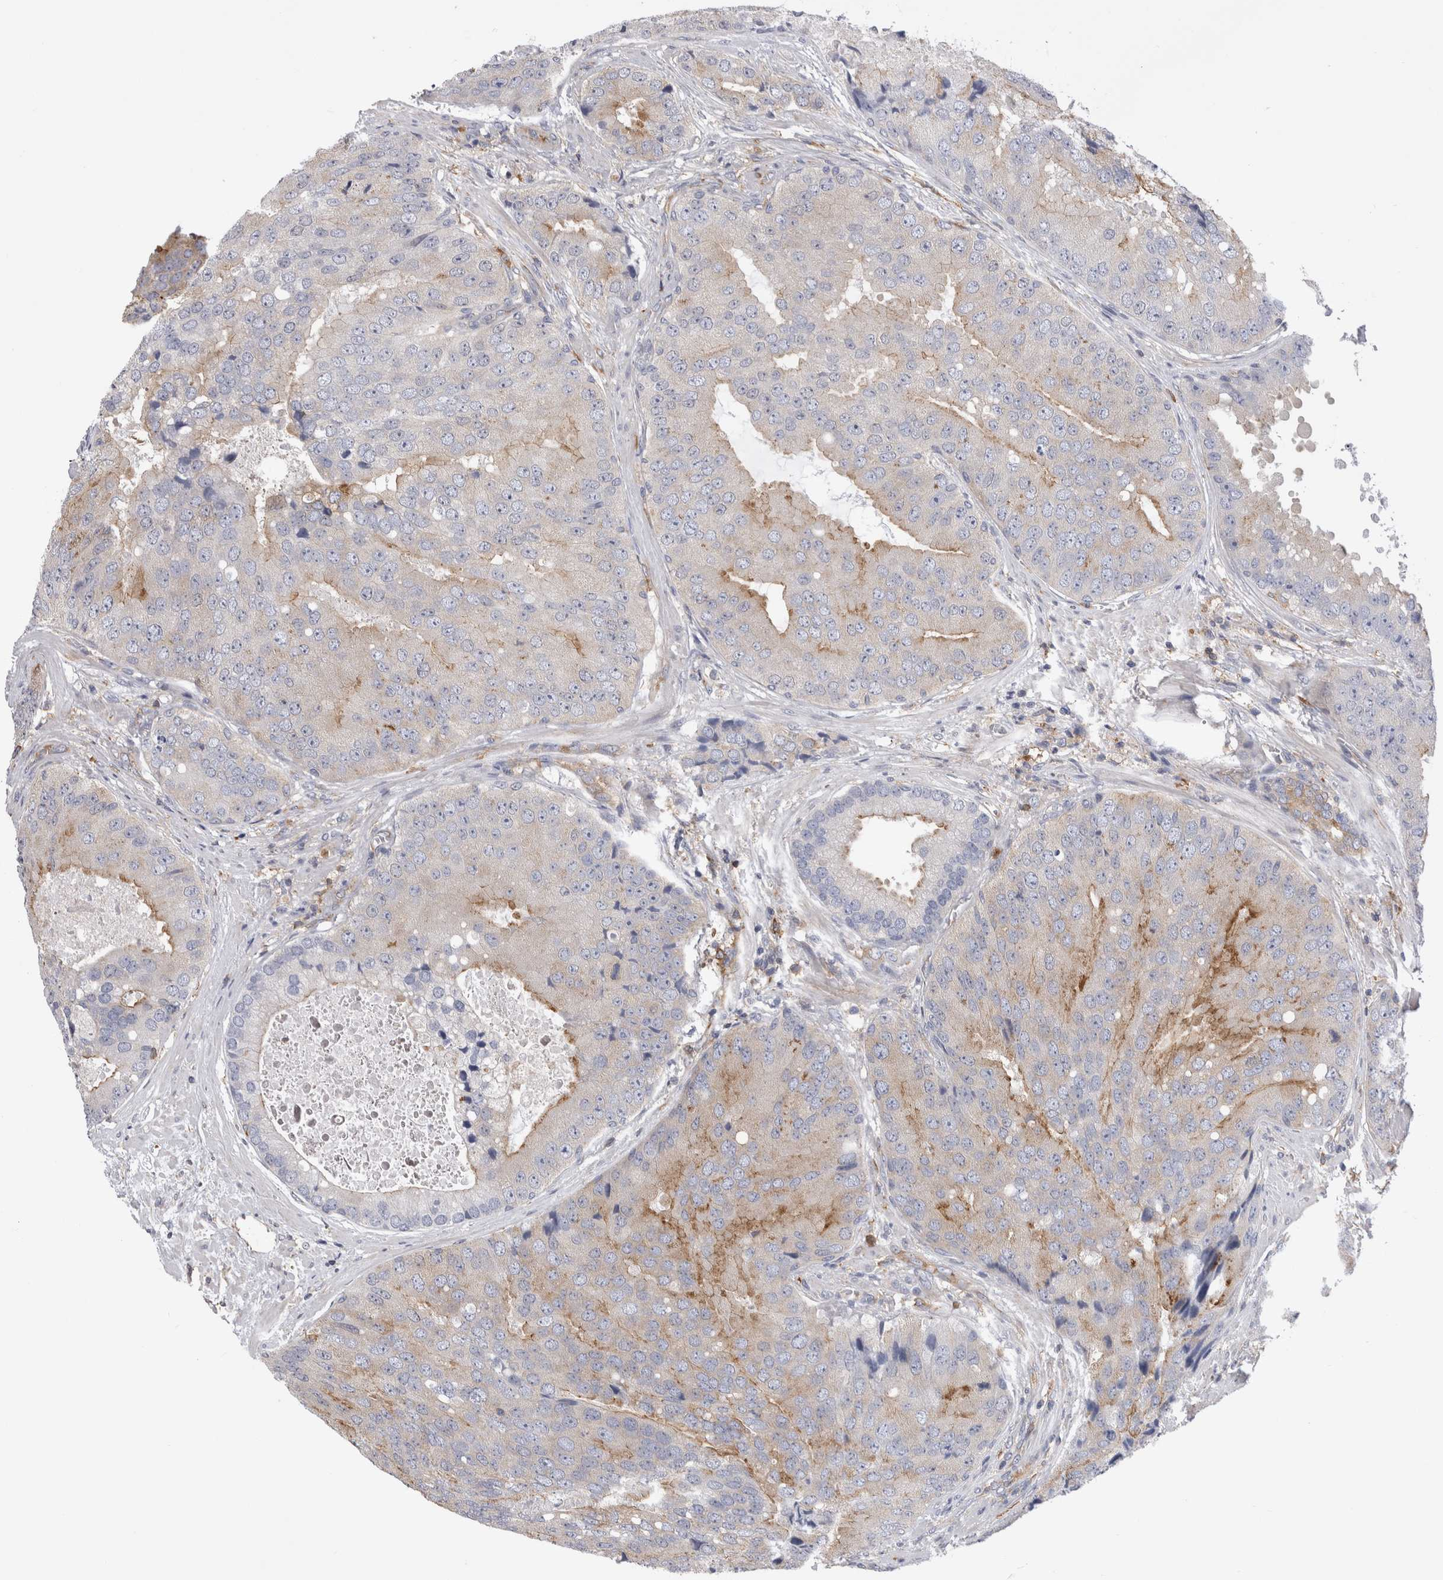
{"staining": {"intensity": "moderate", "quantity": "25%-75%", "location": "cytoplasmic/membranous"}, "tissue": "prostate cancer", "cell_type": "Tumor cells", "image_type": "cancer", "snomed": [{"axis": "morphology", "description": "Adenocarcinoma, High grade"}, {"axis": "topography", "description": "Prostate"}], "caption": "Prostate adenocarcinoma (high-grade) stained with immunohistochemistry (IHC) reveals moderate cytoplasmic/membranous expression in approximately 25%-75% of tumor cells.", "gene": "RAB11FIP1", "patient": {"sex": "male", "age": 70}}